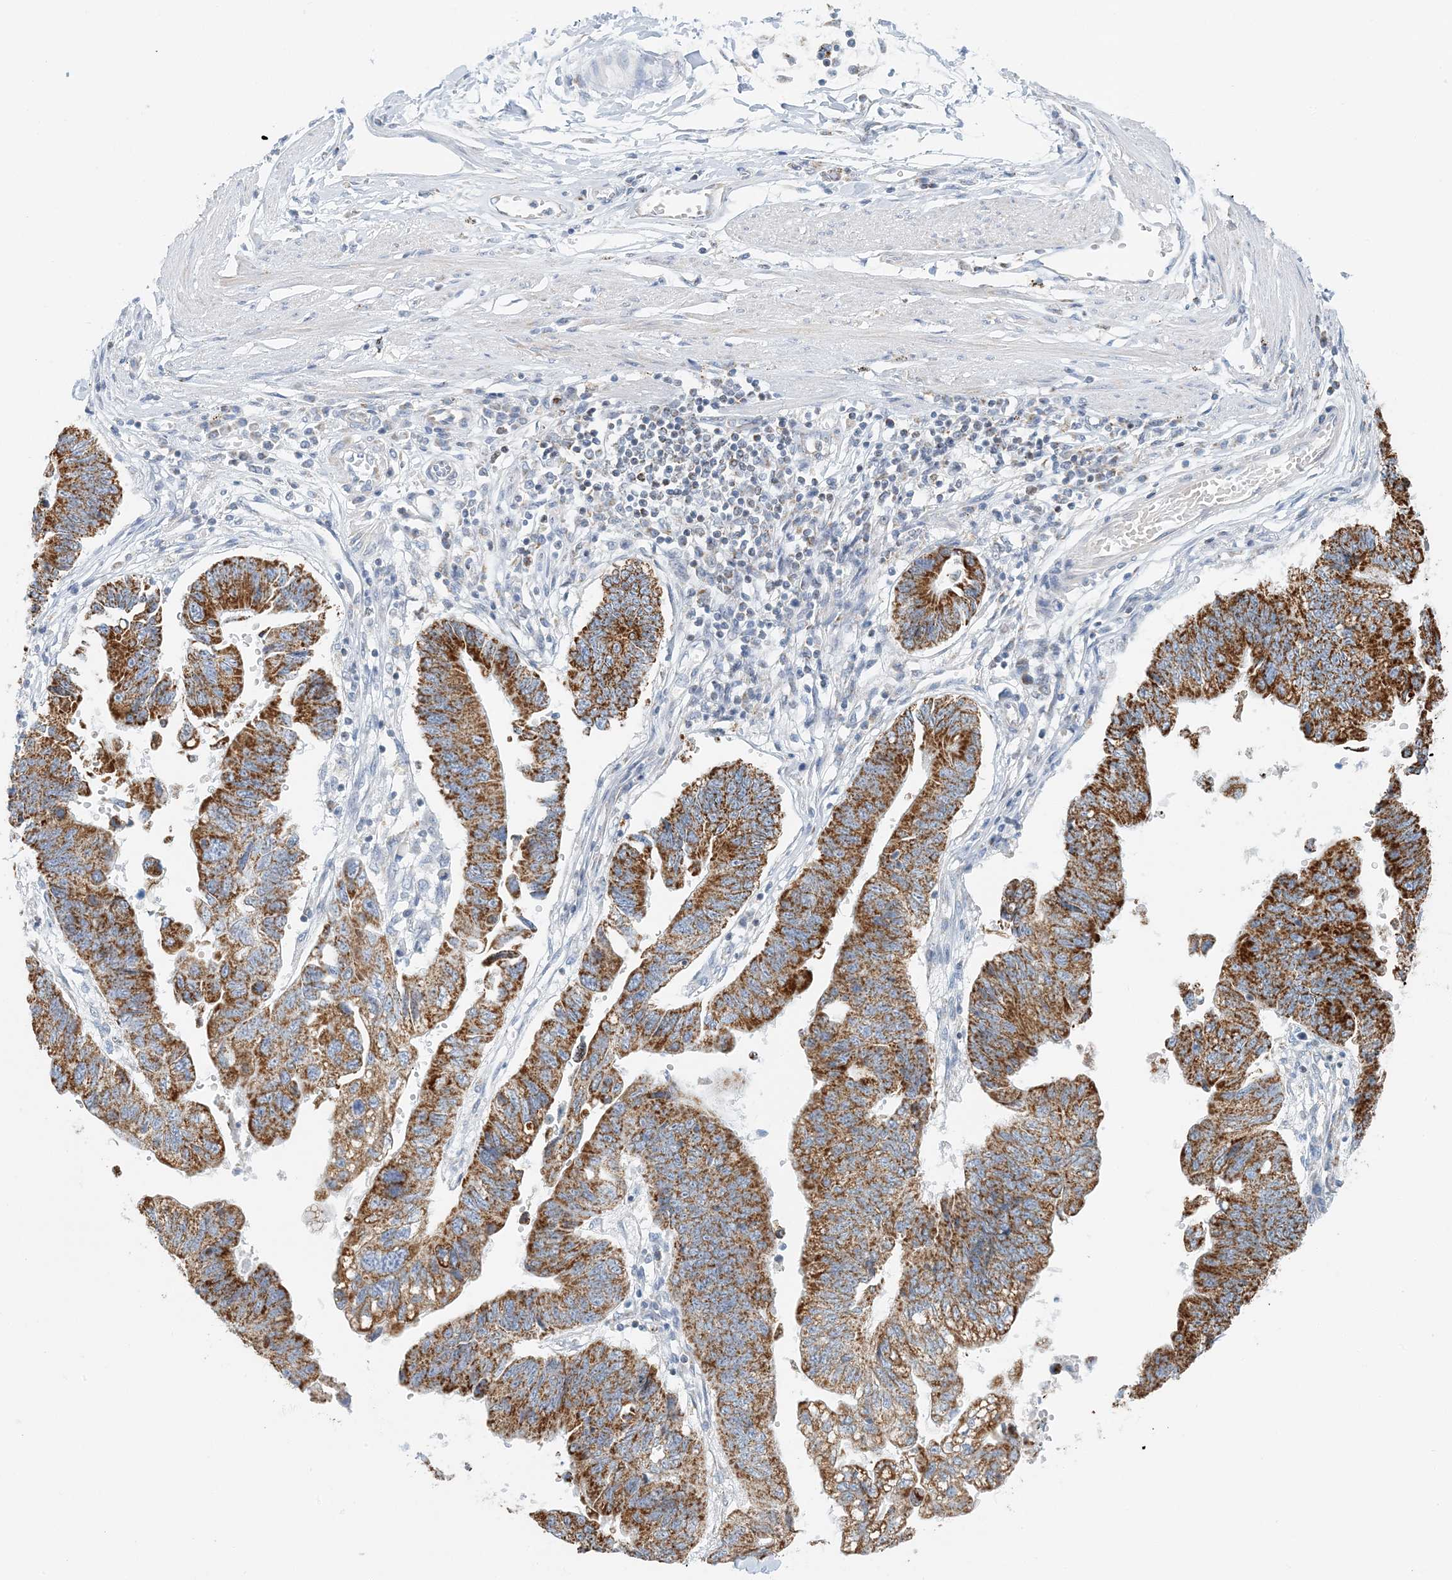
{"staining": {"intensity": "strong", "quantity": ">75%", "location": "cytoplasmic/membranous"}, "tissue": "stomach cancer", "cell_type": "Tumor cells", "image_type": "cancer", "snomed": [{"axis": "morphology", "description": "Adenocarcinoma, NOS"}, {"axis": "topography", "description": "Stomach"}], "caption": "This photomicrograph demonstrates IHC staining of stomach cancer (adenocarcinoma), with high strong cytoplasmic/membranous expression in about >75% of tumor cells.", "gene": "BDH1", "patient": {"sex": "male", "age": 59}}